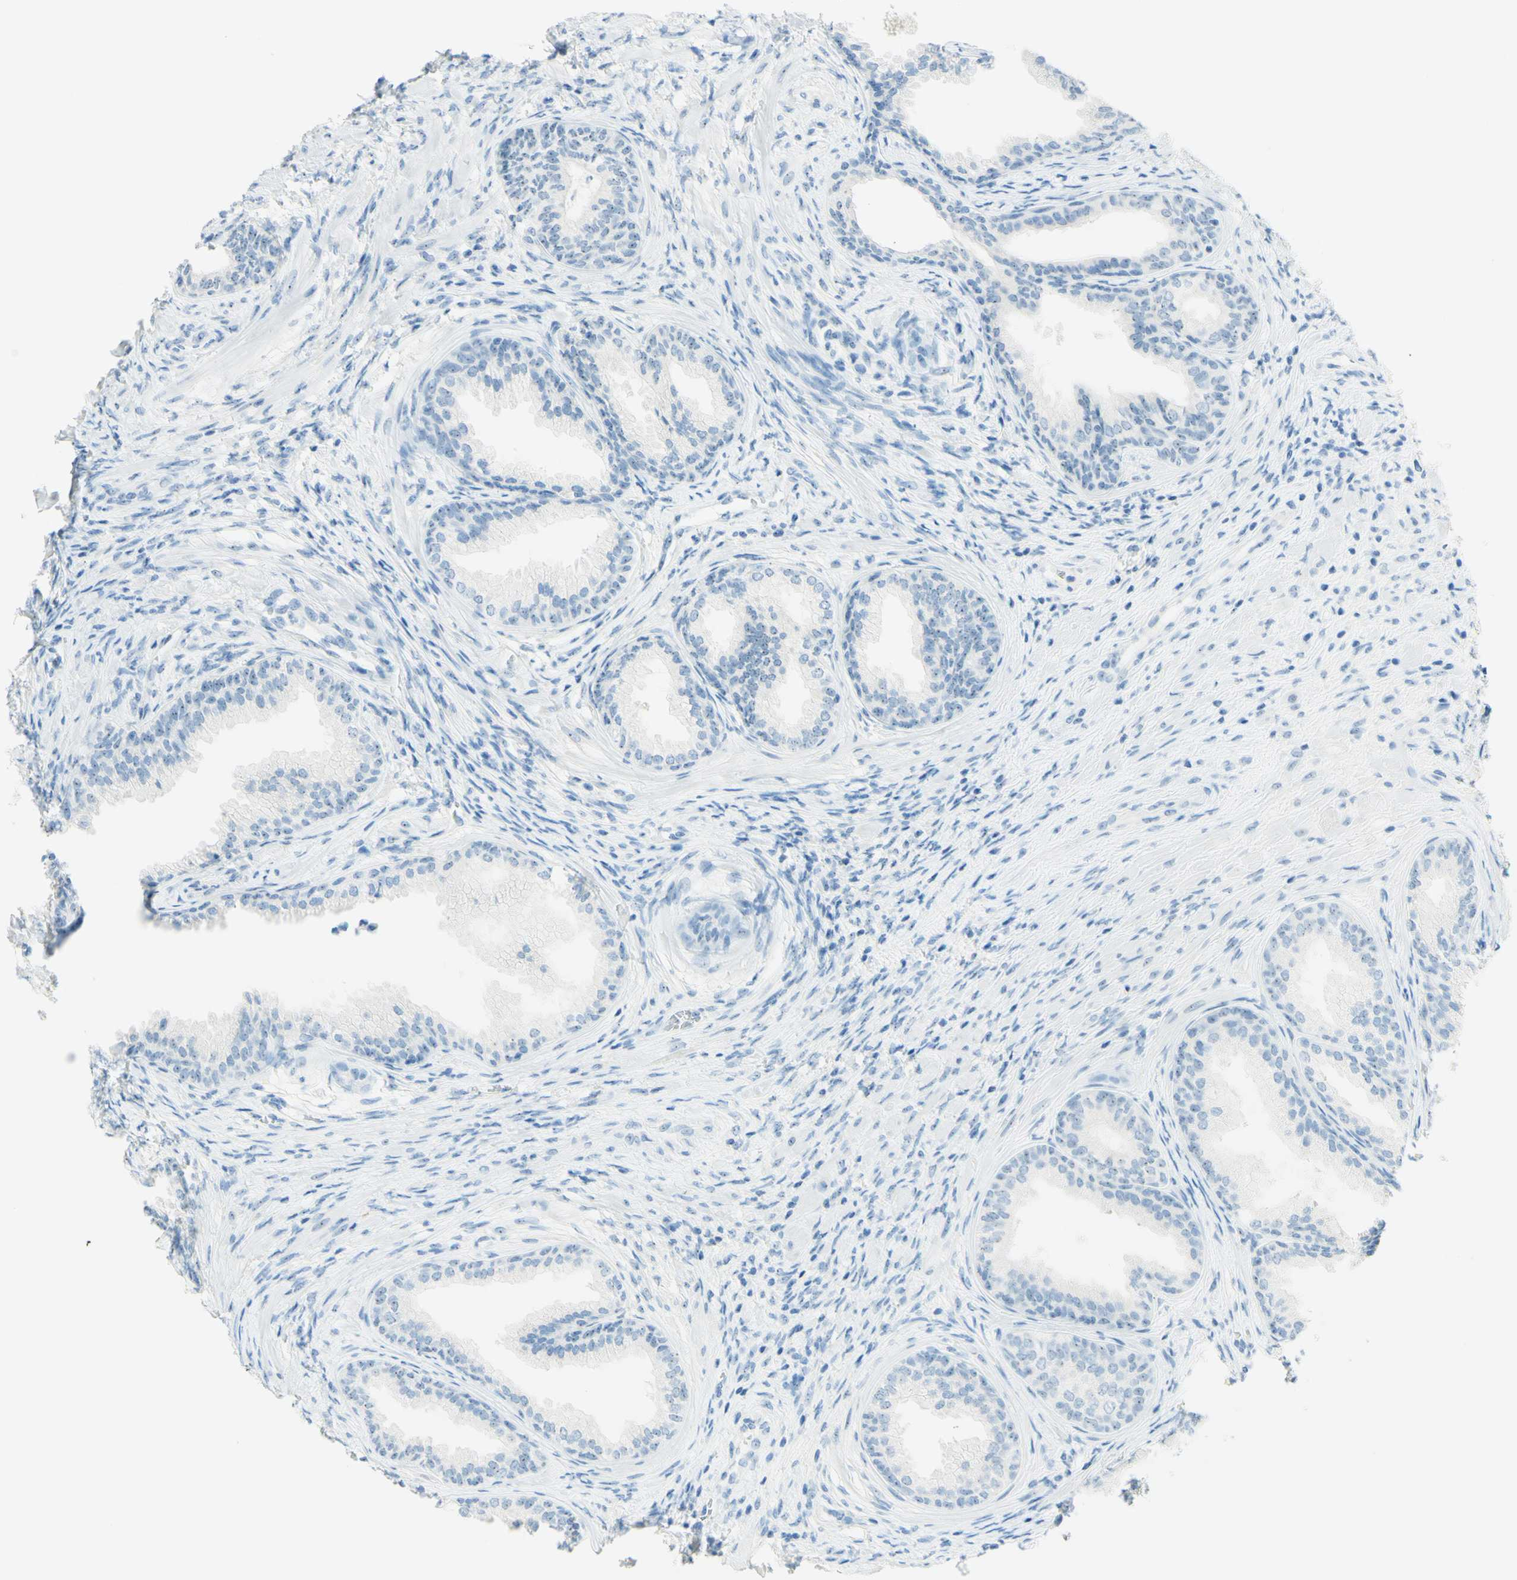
{"staining": {"intensity": "negative", "quantity": "none", "location": "none"}, "tissue": "prostate", "cell_type": "Glandular cells", "image_type": "normal", "snomed": [{"axis": "morphology", "description": "Normal tissue, NOS"}, {"axis": "topography", "description": "Prostate"}], "caption": "Protein analysis of benign prostate reveals no significant expression in glandular cells.", "gene": "FMR1NB", "patient": {"sex": "male", "age": 76}}